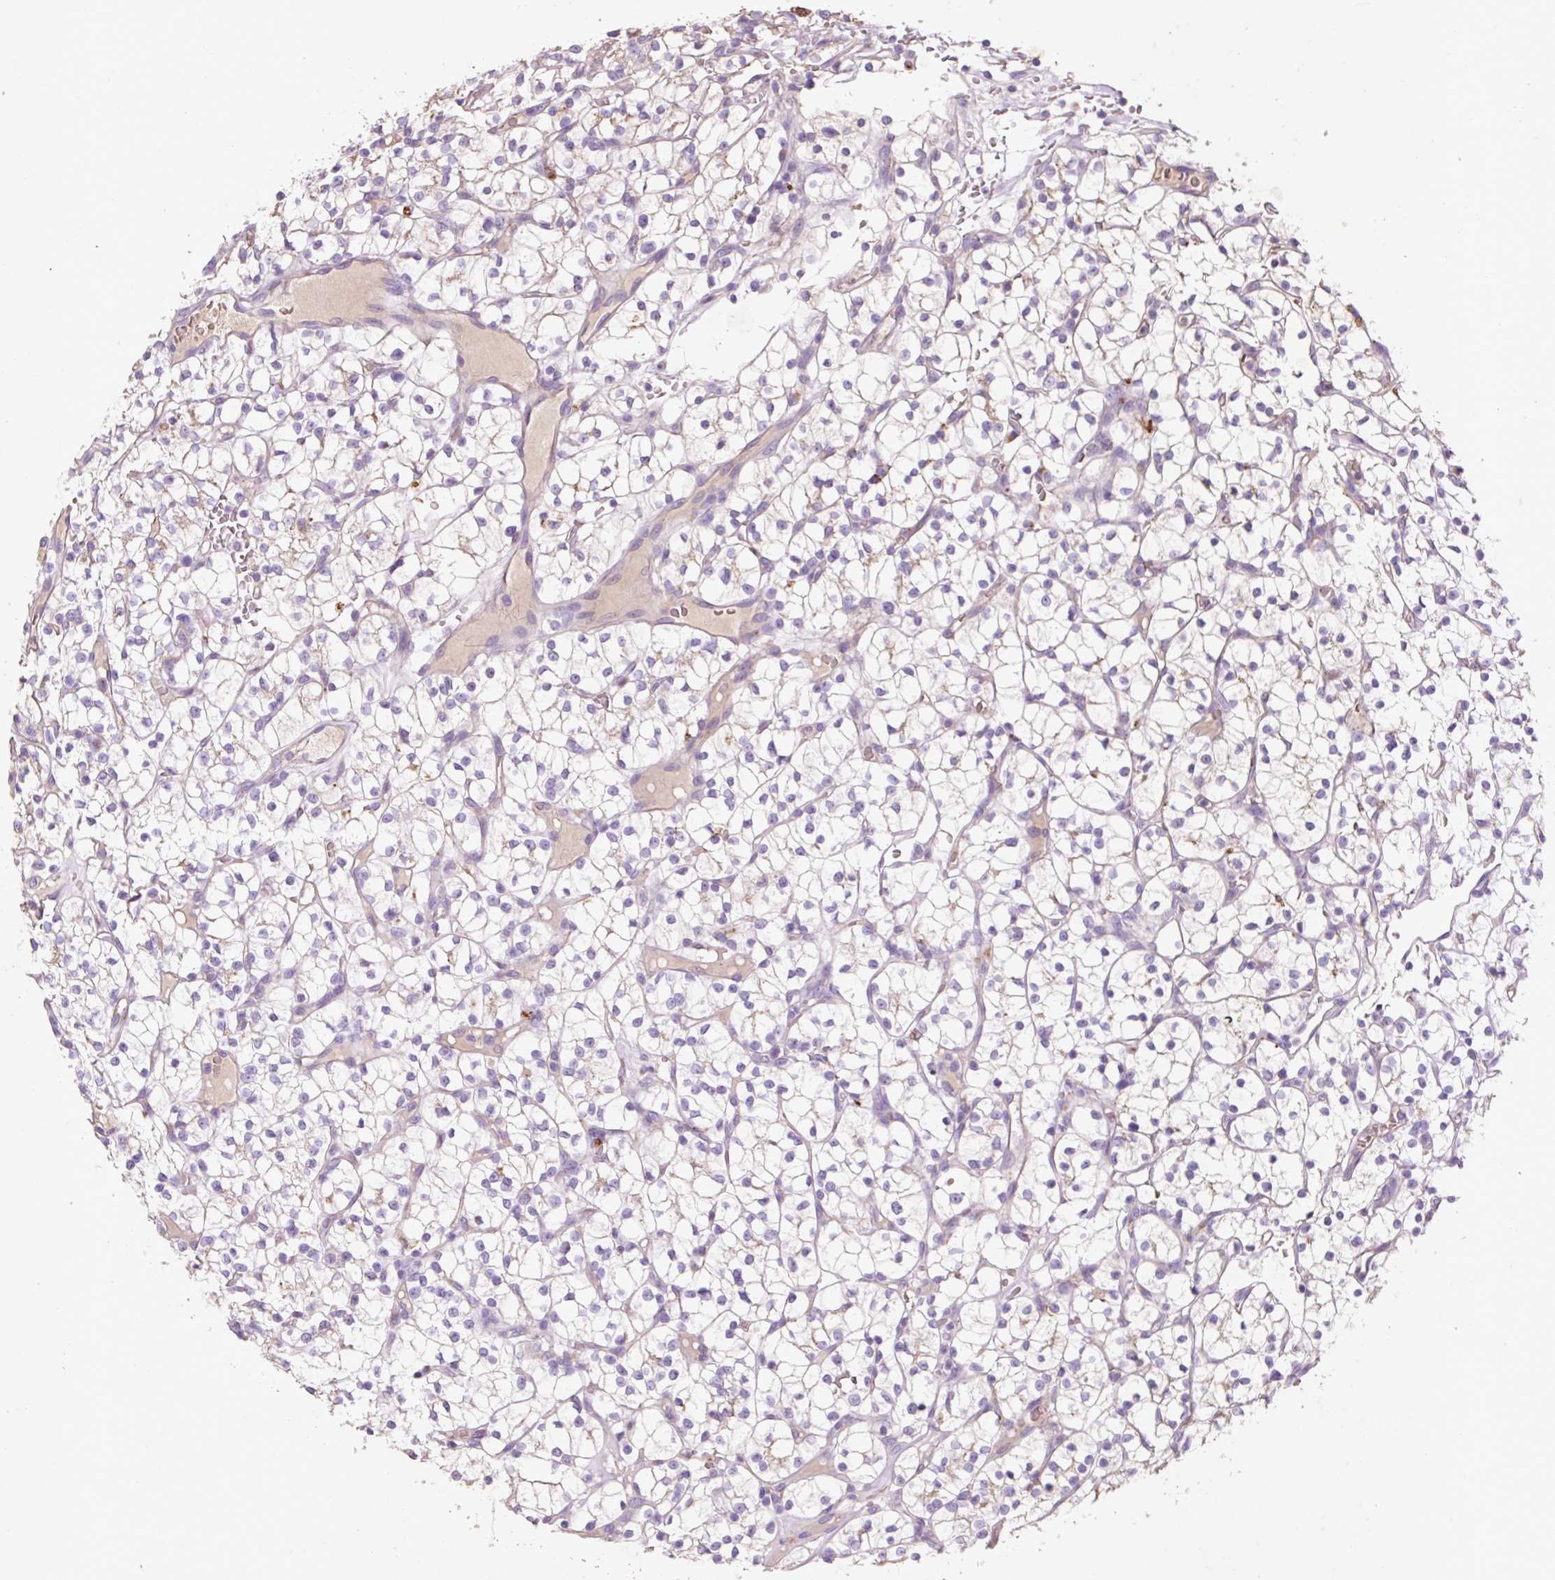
{"staining": {"intensity": "negative", "quantity": "none", "location": "none"}, "tissue": "renal cancer", "cell_type": "Tumor cells", "image_type": "cancer", "snomed": [{"axis": "morphology", "description": "Adenocarcinoma, NOS"}, {"axis": "topography", "description": "Kidney"}], "caption": "Tumor cells are negative for protein expression in human adenocarcinoma (renal). (Stains: DAB (3,3'-diaminobenzidine) IHC with hematoxylin counter stain, Microscopy: brightfield microscopy at high magnification).", "gene": "HEXA", "patient": {"sex": "female", "age": 64}}